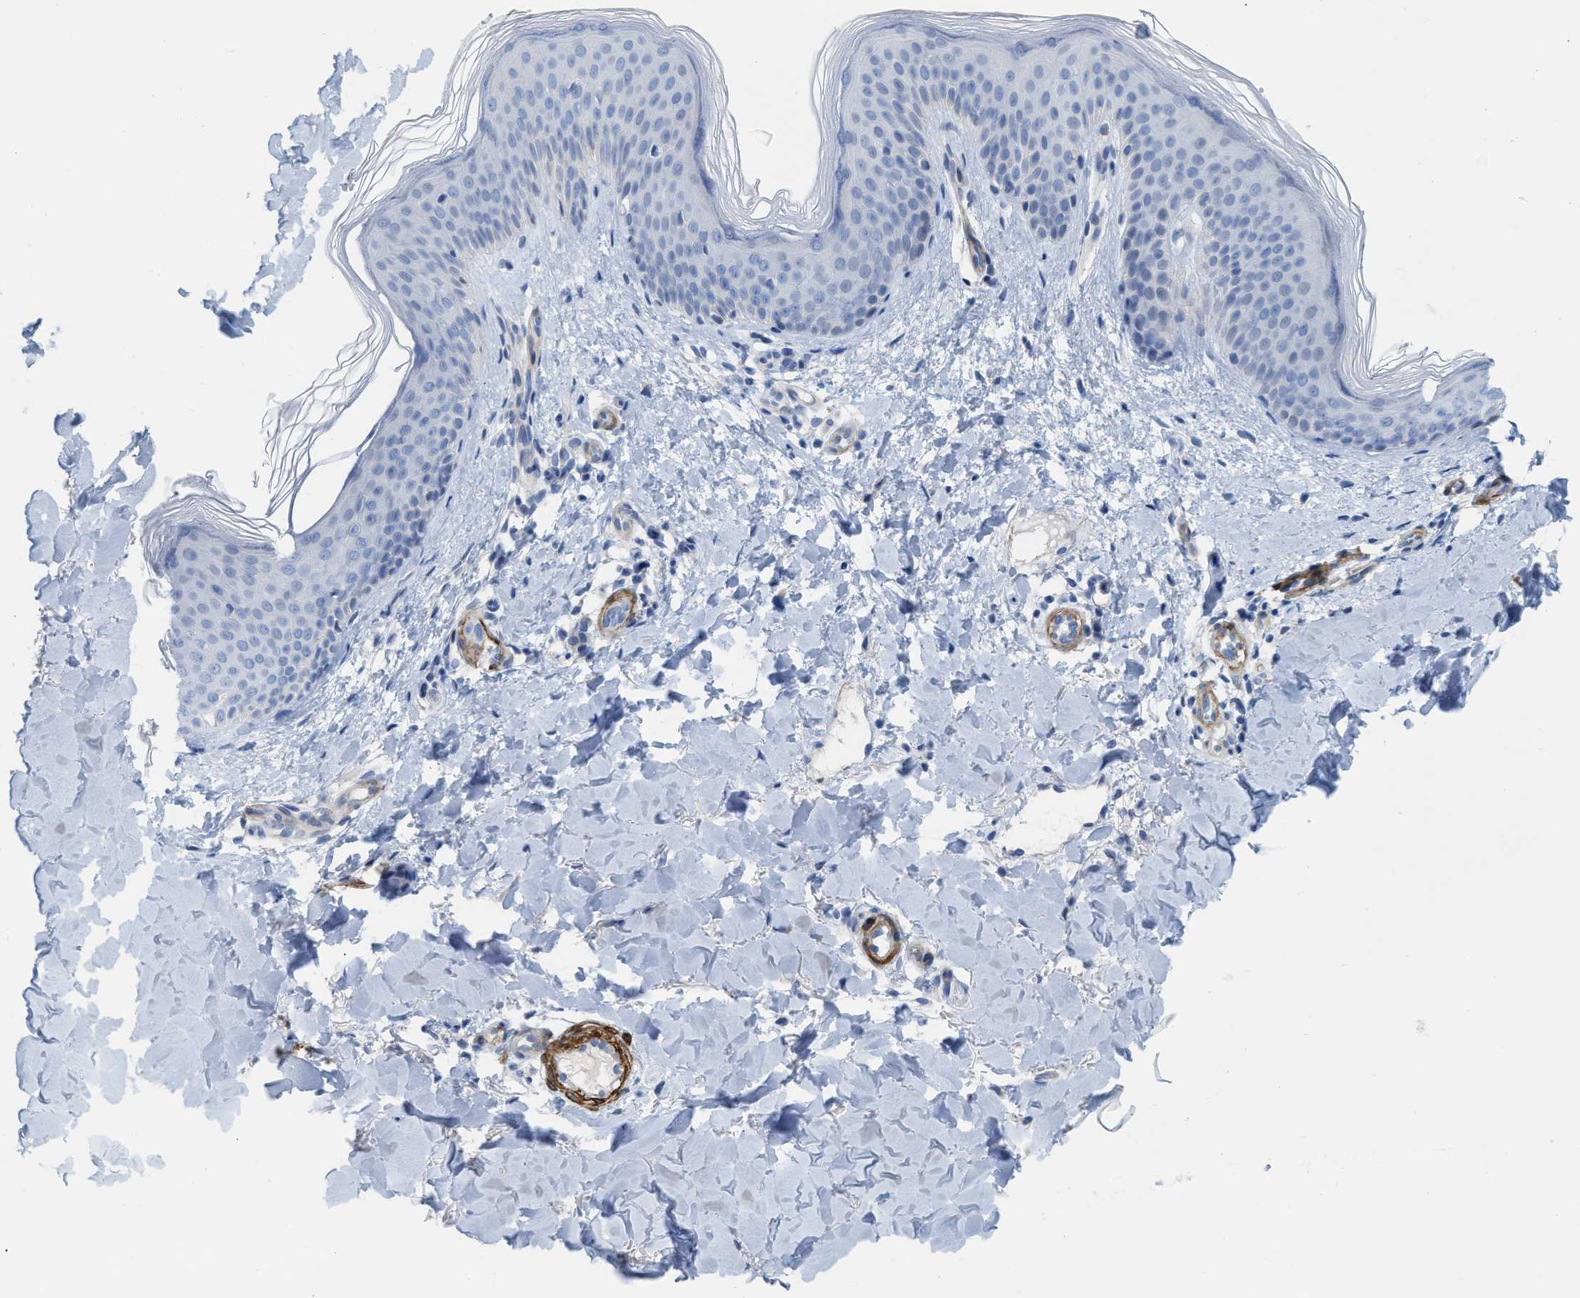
{"staining": {"intensity": "negative", "quantity": "none", "location": "none"}, "tissue": "skin", "cell_type": "Fibroblasts", "image_type": "normal", "snomed": [{"axis": "morphology", "description": "Normal tissue, NOS"}, {"axis": "topography", "description": "Skin"}], "caption": "Micrograph shows no significant protein positivity in fibroblasts of normal skin.", "gene": "TAGLN", "patient": {"sex": "male", "age": 41}}